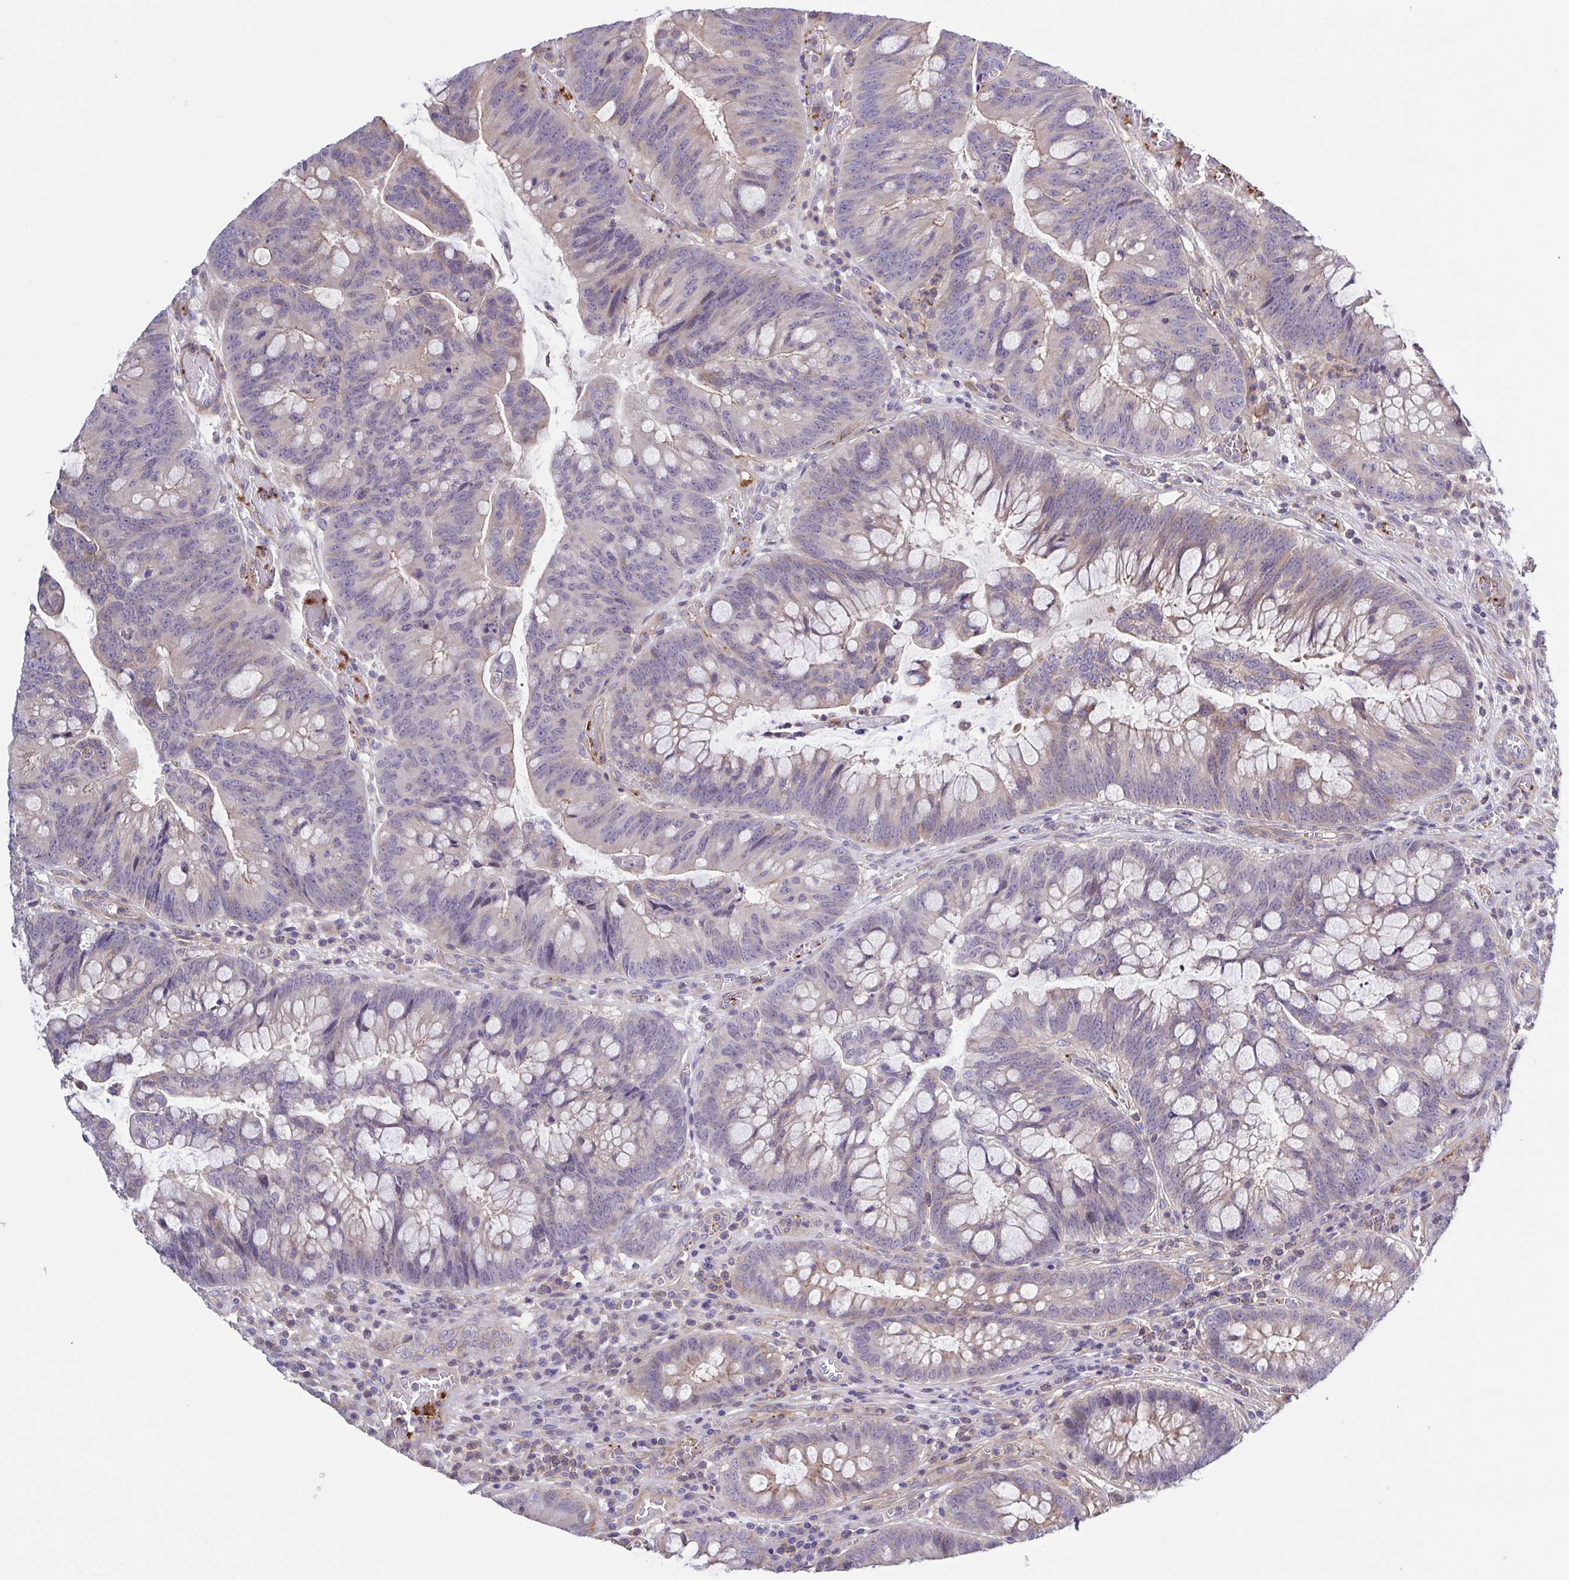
{"staining": {"intensity": "weak", "quantity": "<25%", "location": "cytoplasmic/membranous"}, "tissue": "colorectal cancer", "cell_type": "Tumor cells", "image_type": "cancer", "snomed": [{"axis": "morphology", "description": "Adenocarcinoma, NOS"}, {"axis": "topography", "description": "Colon"}], "caption": "Tumor cells show no significant expression in colorectal cancer. (DAB immunohistochemistry with hematoxylin counter stain).", "gene": "PRR14L", "patient": {"sex": "male", "age": 62}}